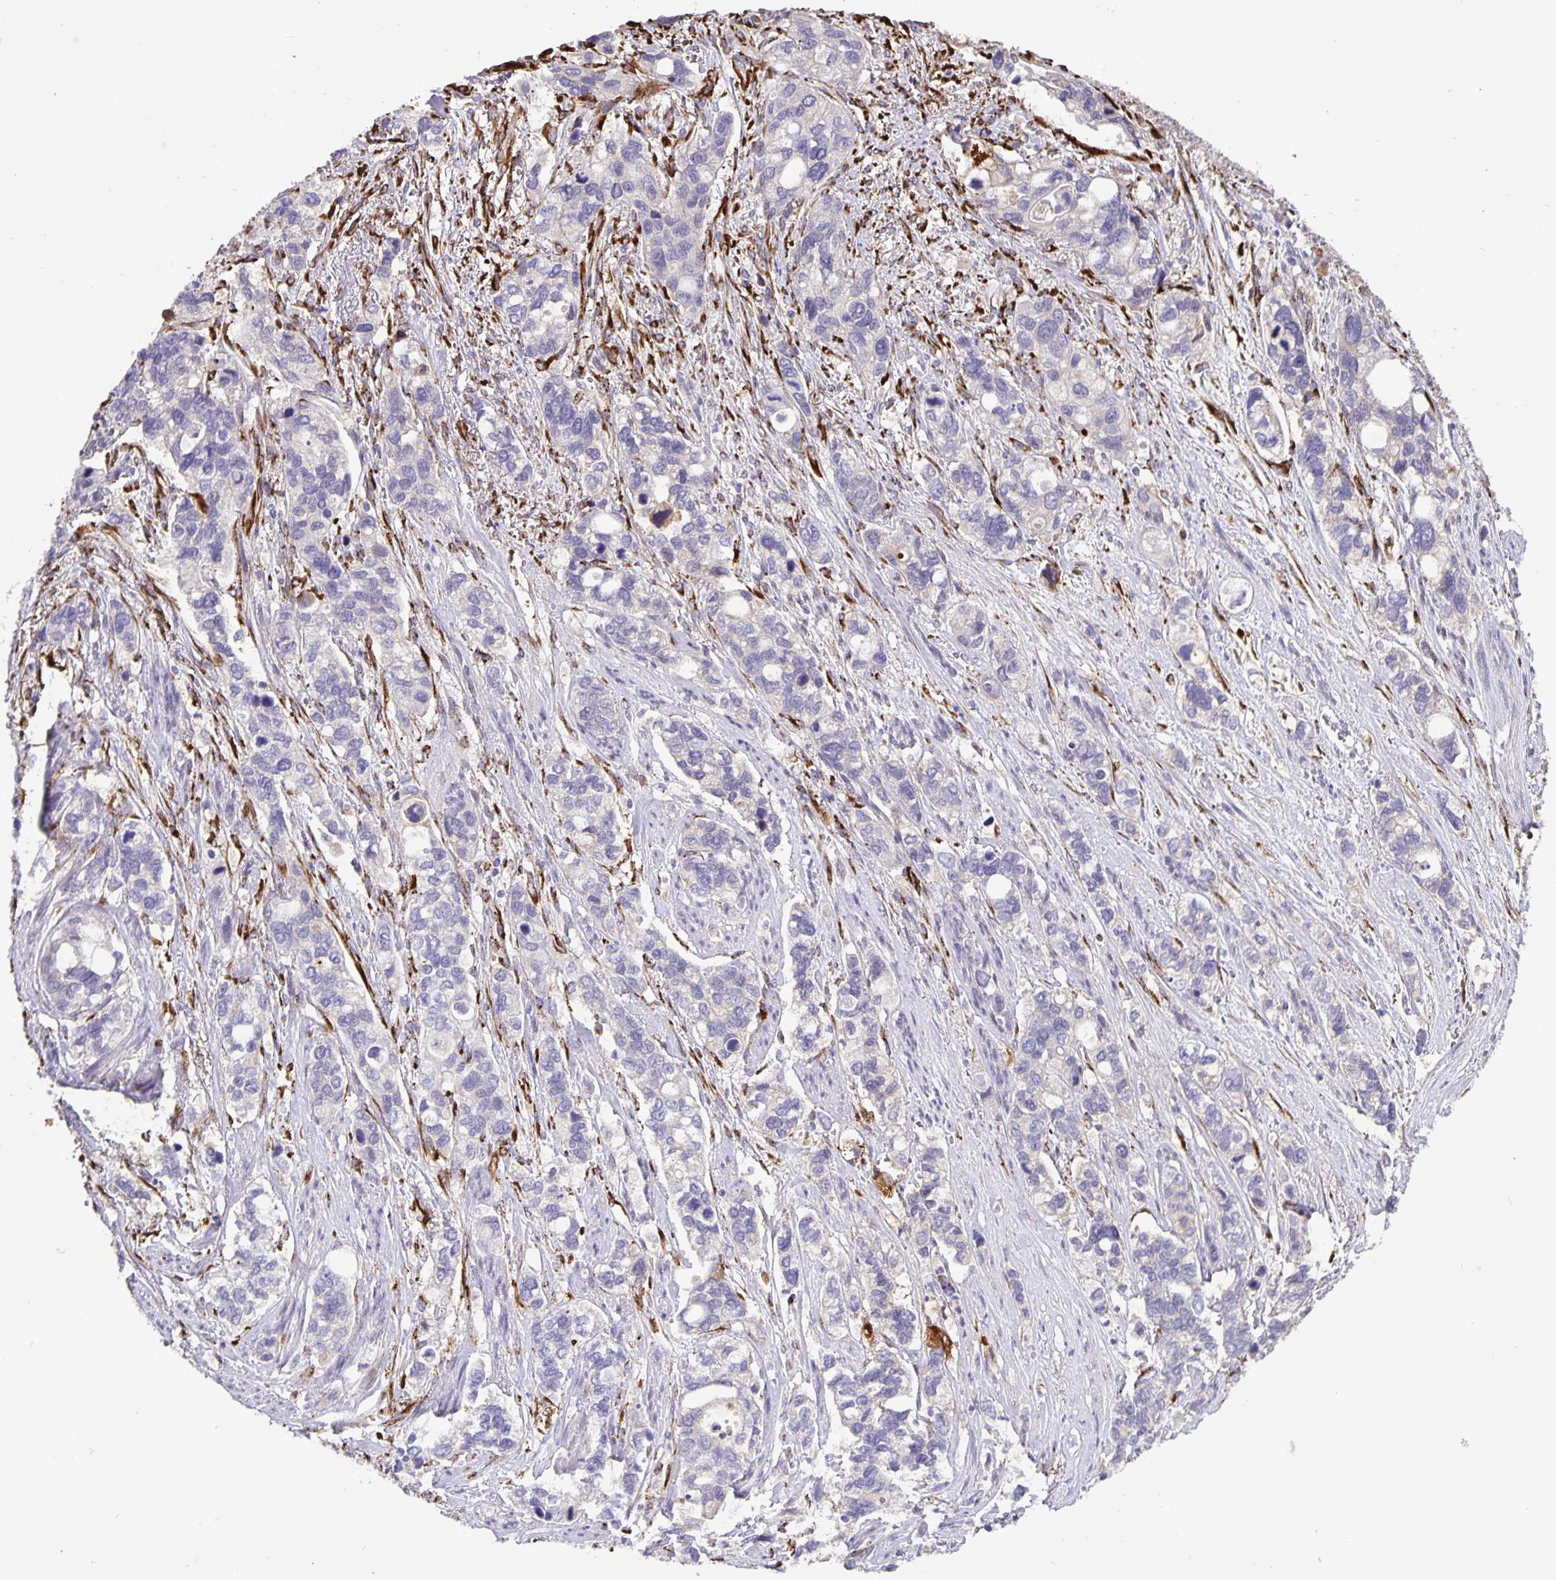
{"staining": {"intensity": "negative", "quantity": "none", "location": "none"}, "tissue": "stomach cancer", "cell_type": "Tumor cells", "image_type": "cancer", "snomed": [{"axis": "morphology", "description": "Adenocarcinoma, NOS"}, {"axis": "topography", "description": "Stomach, upper"}], "caption": "Immunohistochemistry image of adenocarcinoma (stomach) stained for a protein (brown), which demonstrates no expression in tumor cells.", "gene": "EML6", "patient": {"sex": "female", "age": 81}}